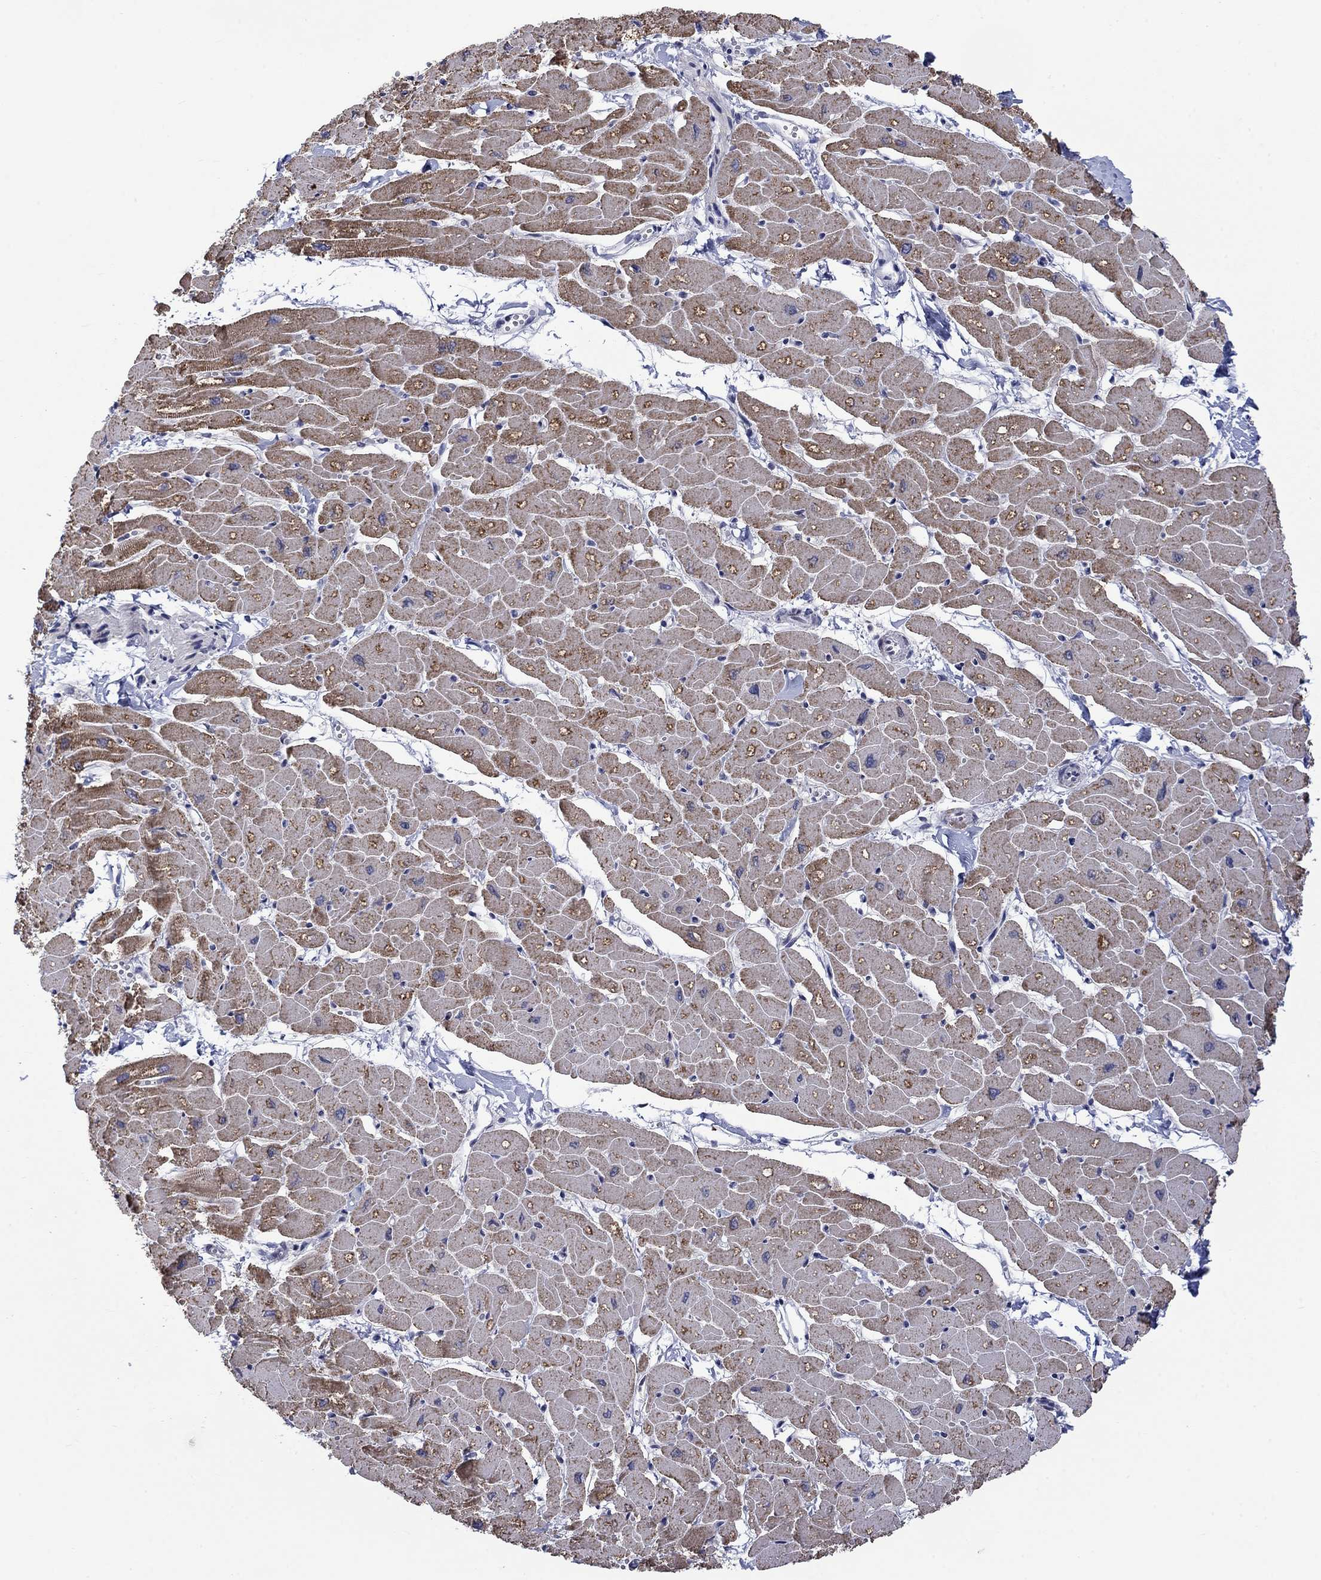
{"staining": {"intensity": "strong", "quantity": "25%-75%", "location": "cytoplasmic/membranous"}, "tissue": "heart muscle", "cell_type": "Cardiomyocytes", "image_type": "normal", "snomed": [{"axis": "morphology", "description": "Normal tissue, NOS"}, {"axis": "topography", "description": "Heart"}], "caption": "Human heart muscle stained for a protein (brown) reveals strong cytoplasmic/membranous positive staining in about 25%-75% of cardiomyocytes.", "gene": "KCNJ16", "patient": {"sex": "male", "age": 57}}